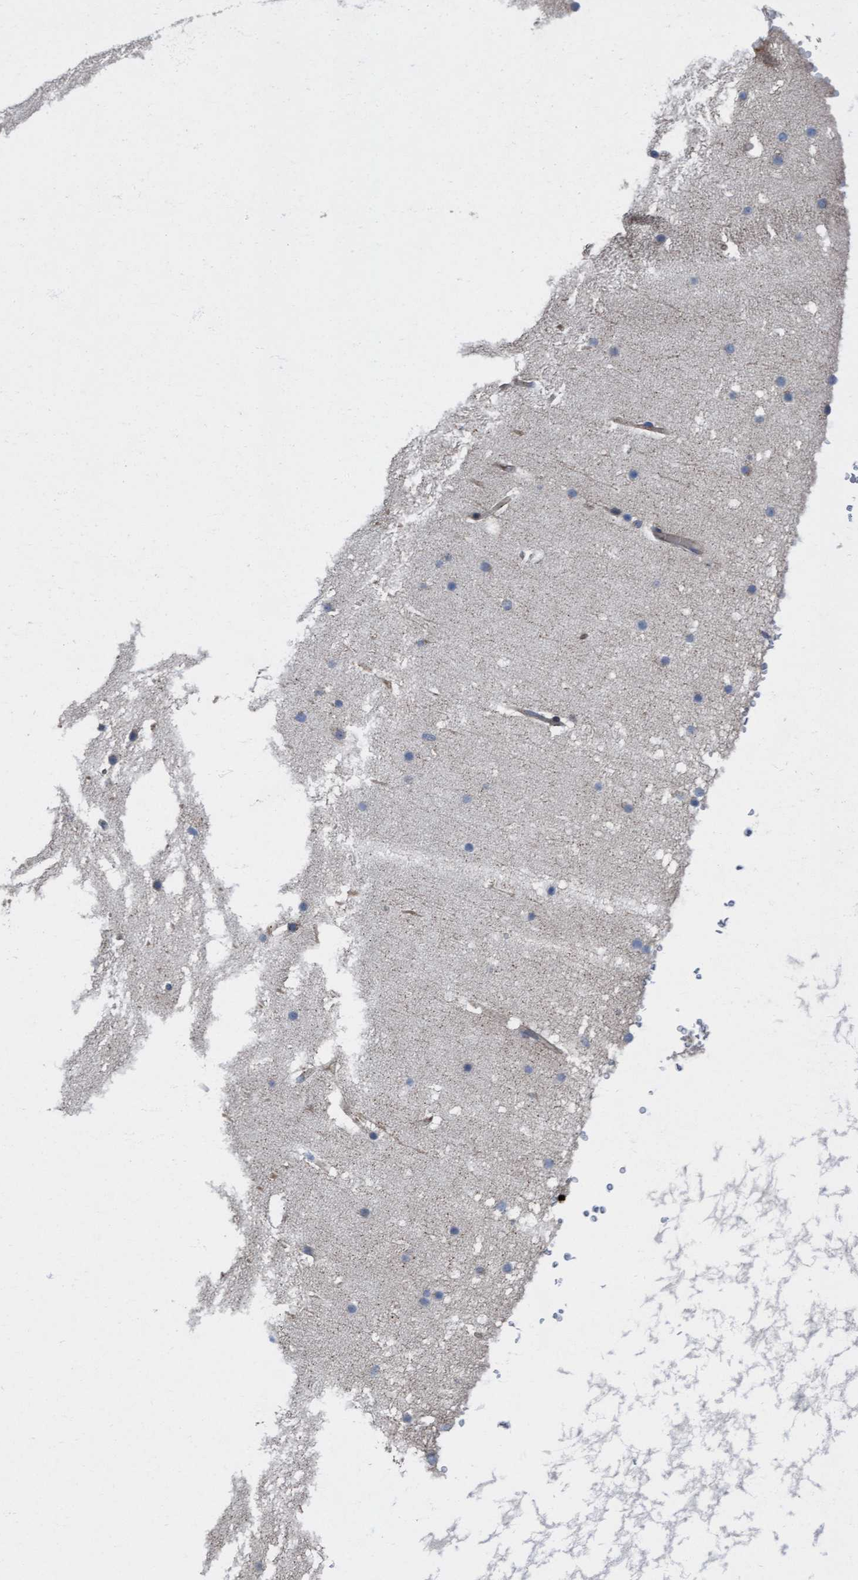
{"staining": {"intensity": "weak", "quantity": "<25%", "location": "cytoplasmic/membranous"}, "tissue": "cerebellum", "cell_type": "Cells in granular layer", "image_type": "normal", "snomed": [{"axis": "morphology", "description": "Normal tissue, NOS"}, {"axis": "topography", "description": "Cerebellum"}], "caption": "Cells in granular layer are negative for brown protein staining in normal cerebellum. (Stains: DAB (3,3'-diaminobenzidine) immunohistochemistry (IHC) with hematoxylin counter stain, Microscopy: brightfield microscopy at high magnification).", "gene": "KLHL26", "patient": {"sex": "male", "age": 57}}